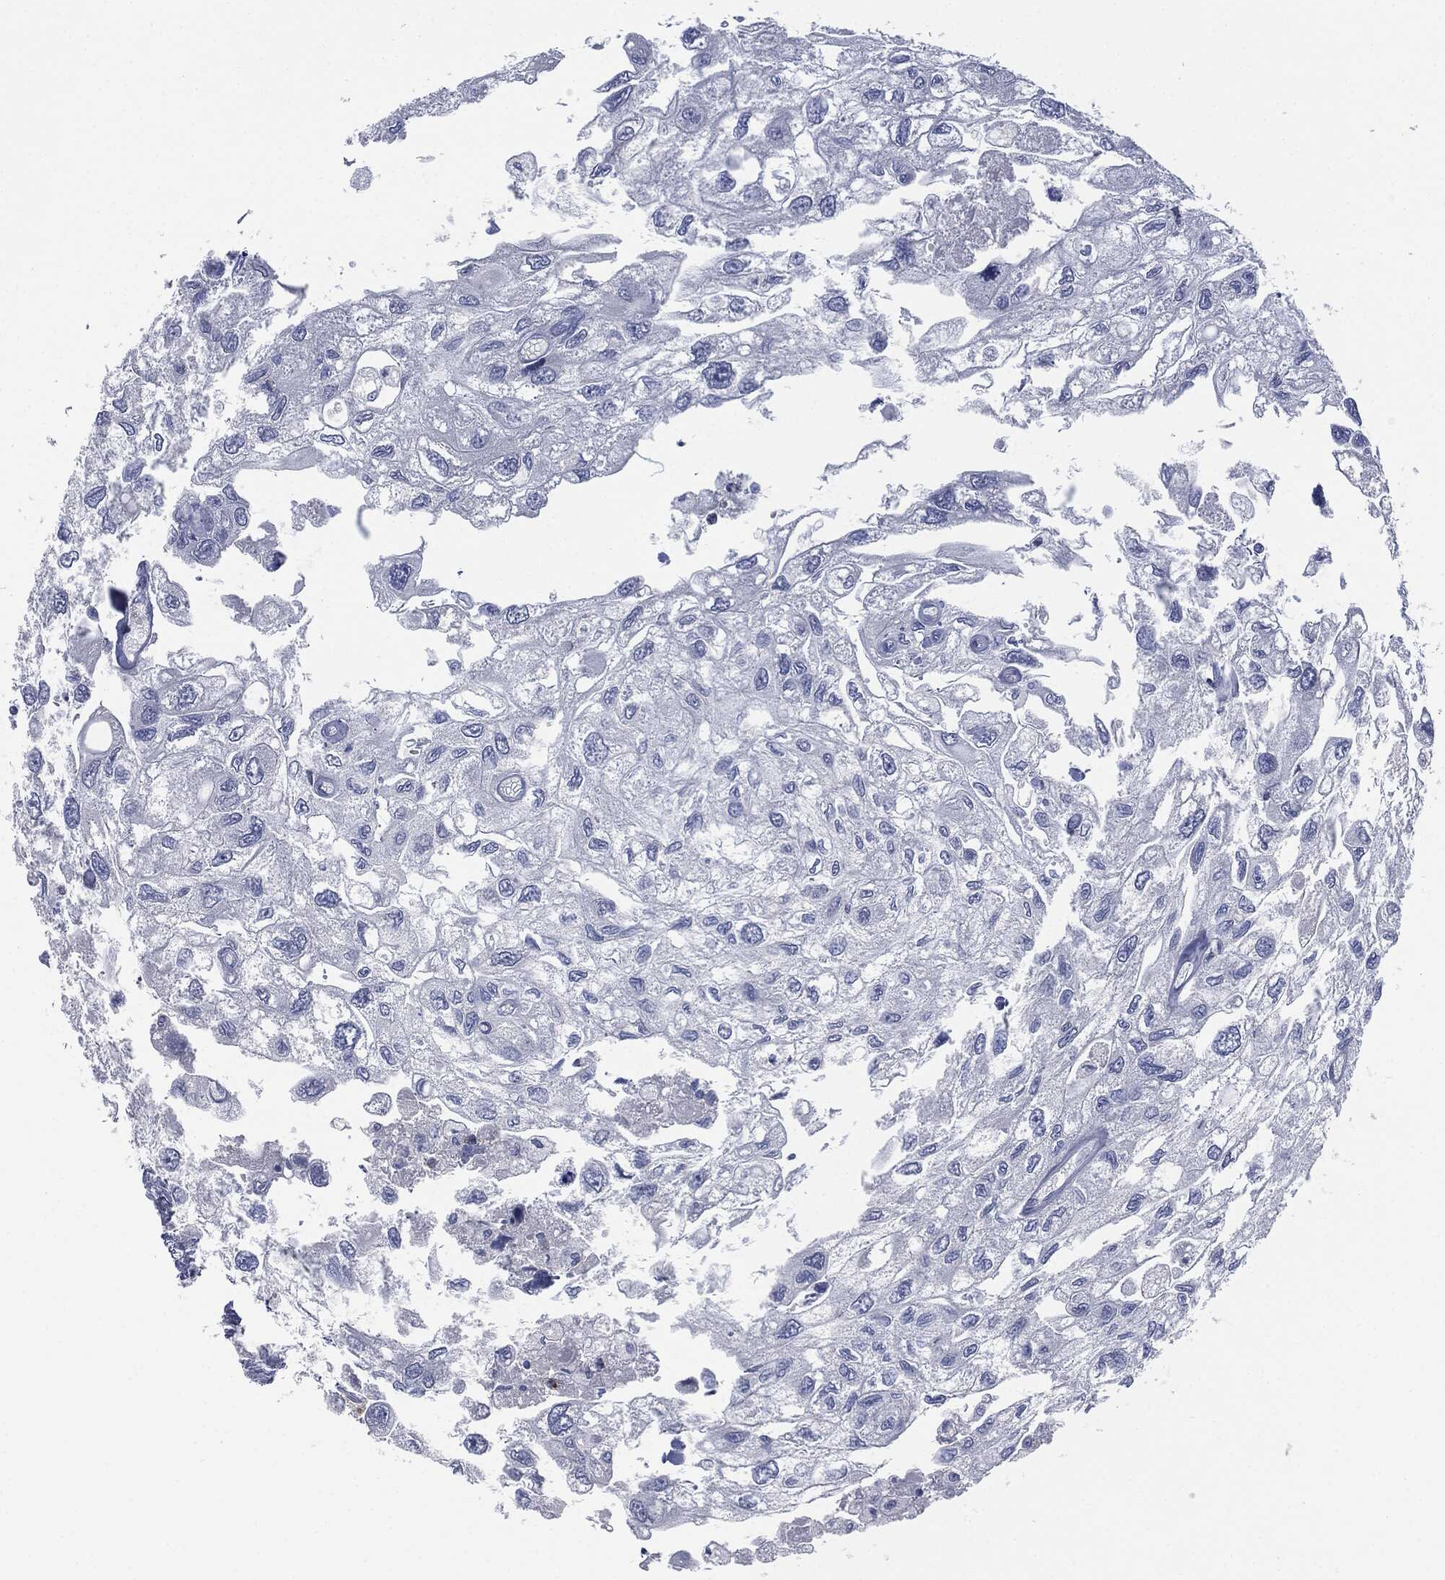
{"staining": {"intensity": "negative", "quantity": "none", "location": "none"}, "tissue": "urothelial cancer", "cell_type": "Tumor cells", "image_type": "cancer", "snomed": [{"axis": "morphology", "description": "Urothelial carcinoma, High grade"}, {"axis": "topography", "description": "Urinary bladder"}], "caption": "Tumor cells show no significant protein expression in urothelial cancer. (Immunohistochemistry, brightfield microscopy, high magnification).", "gene": "CEACAM8", "patient": {"sex": "male", "age": 59}}